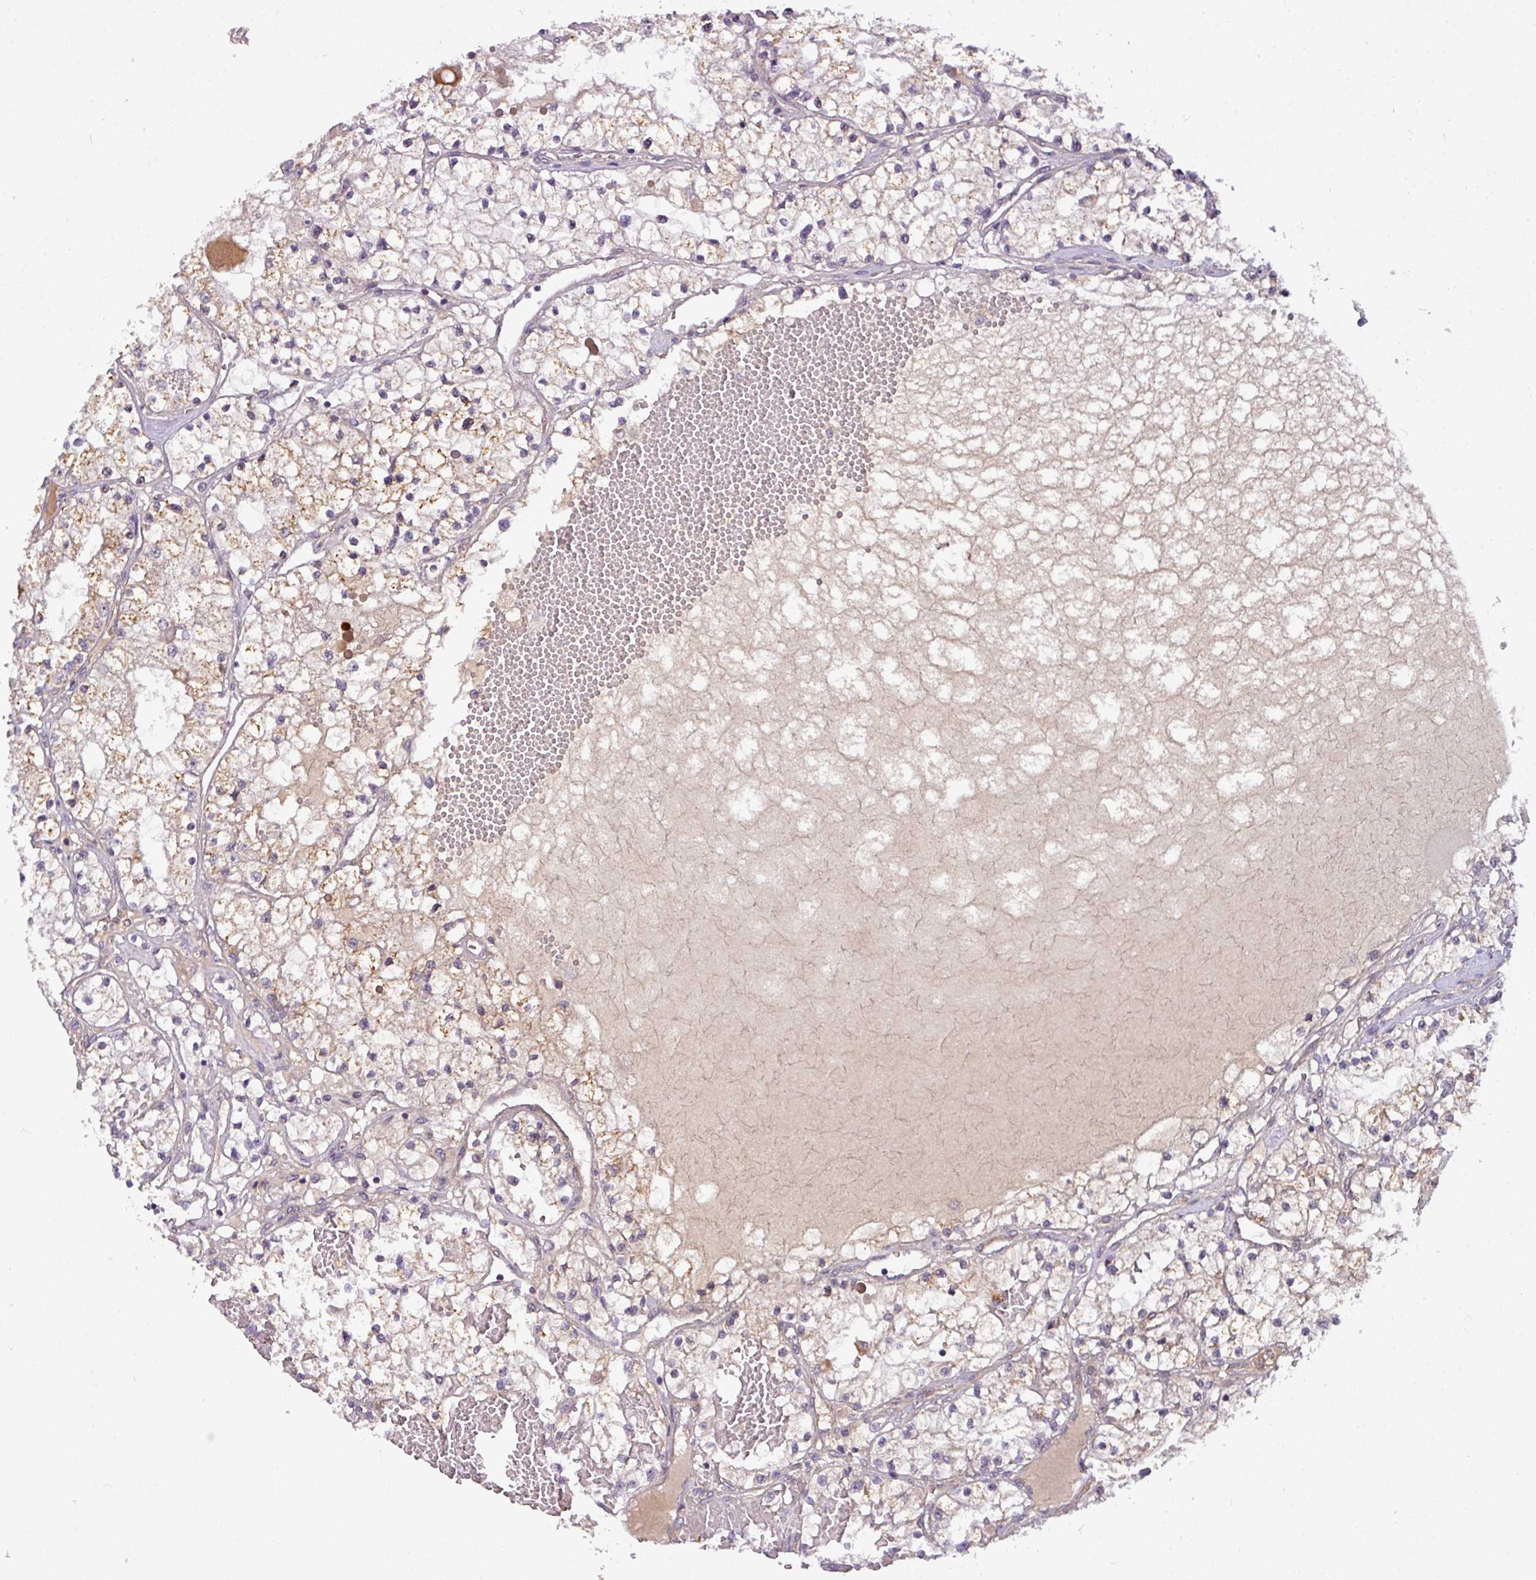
{"staining": {"intensity": "weak", "quantity": "<25%", "location": "cytoplasmic/membranous"}, "tissue": "renal cancer", "cell_type": "Tumor cells", "image_type": "cancer", "snomed": [{"axis": "morphology", "description": "Normal tissue, NOS"}, {"axis": "morphology", "description": "Adenocarcinoma, NOS"}, {"axis": "topography", "description": "Kidney"}], "caption": "The image demonstrates no staining of tumor cells in adenocarcinoma (renal).", "gene": "ZNF35", "patient": {"sex": "male", "age": 68}}